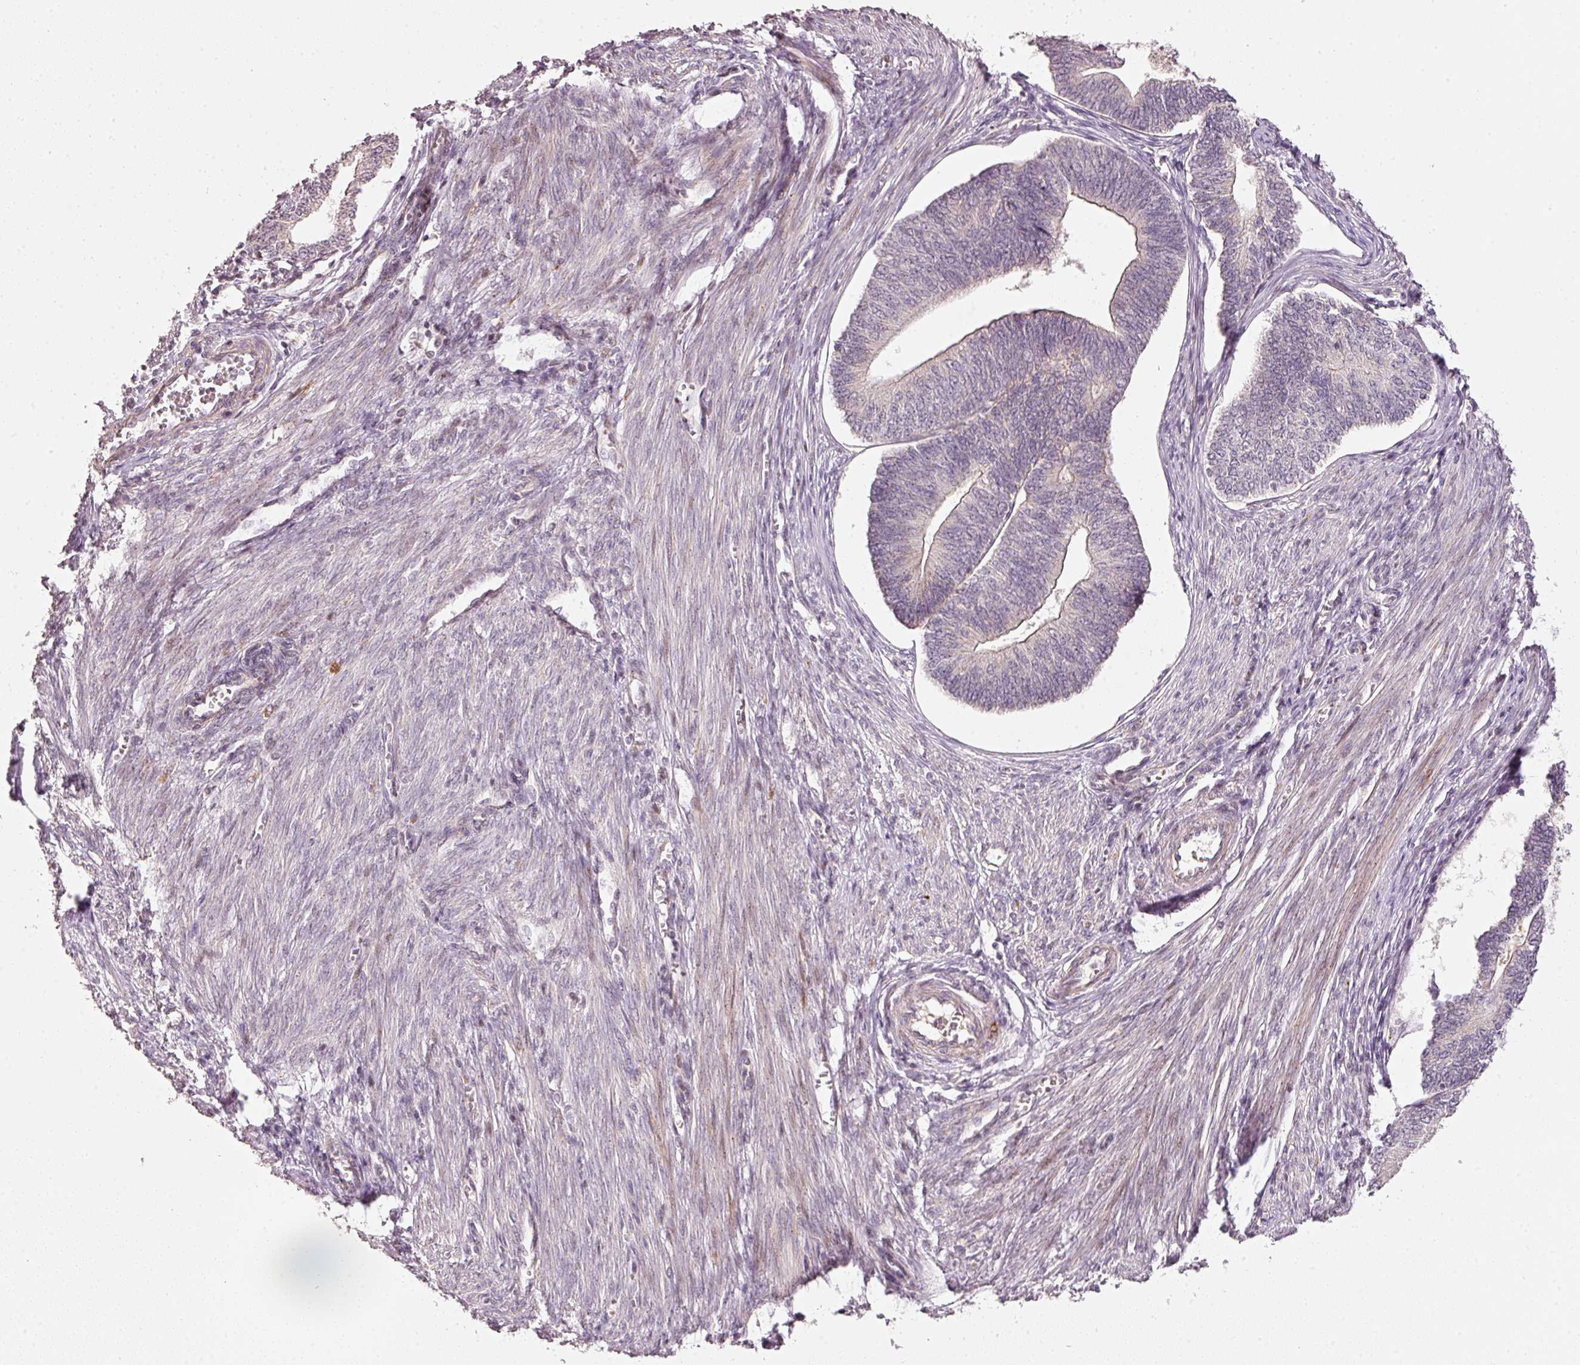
{"staining": {"intensity": "negative", "quantity": "none", "location": "none"}, "tissue": "endometrial cancer", "cell_type": "Tumor cells", "image_type": "cancer", "snomed": [{"axis": "morphology", "description": "Adenocarcinoma, NOS"}, {"axis": "topography", "description": "Endometrium"}], "caption": "Tumor cells show no significant staining in adenocarcinoma (endometrial). (DAB (3,3'-diaminobenzidine) immunohistochemistry (IHC) with hematoxylin counter stain).", "gene": "TOB2", "patient": {"sex": "female", "age": 68}}